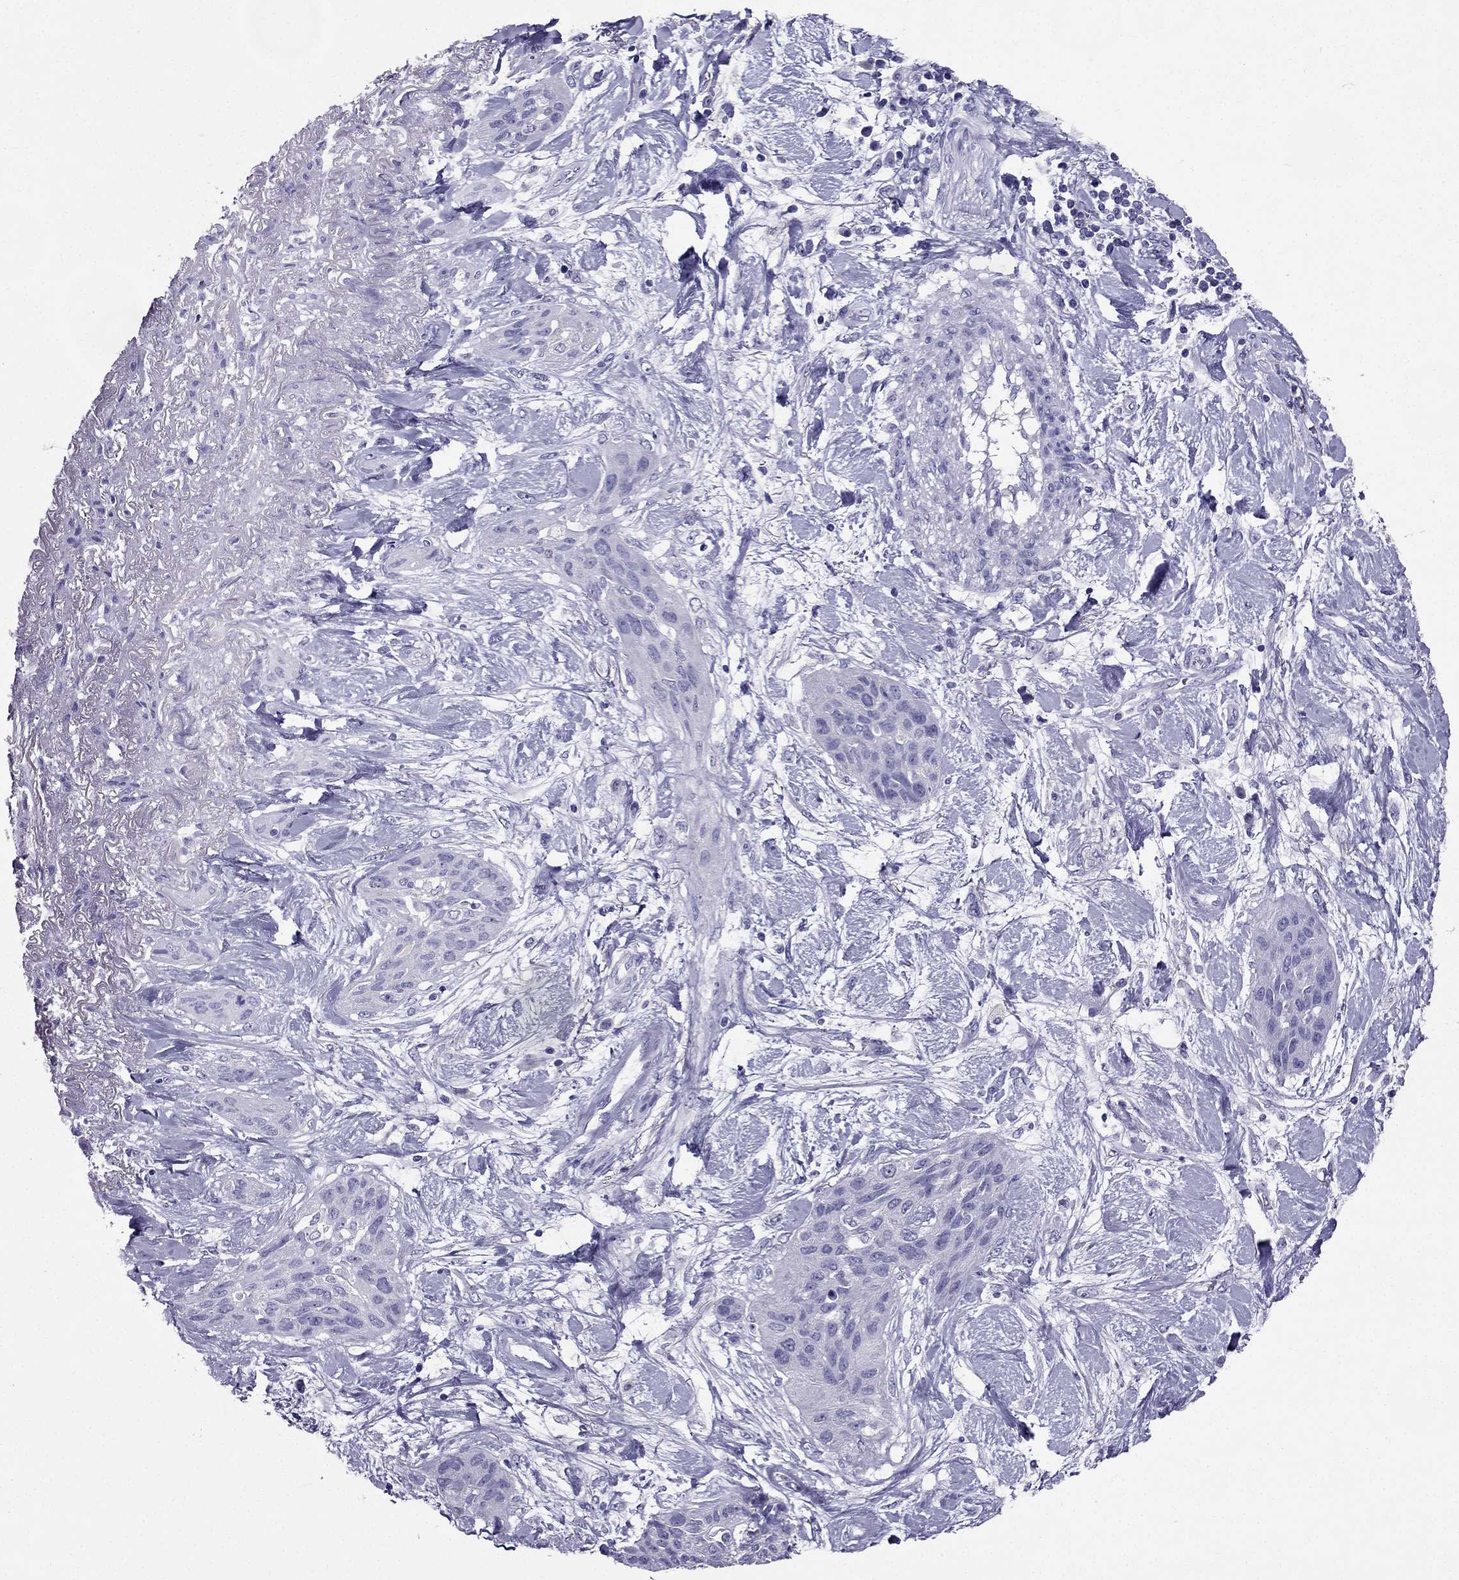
{"staining": {"intensity": "negative", "quantity": "none", "location": "none"}, "tissue": "lung cancer", "cell_type": "Tumor cells", "image_type": "cancer", "snomed": [{"axis": "morphology", "description": "Squamous cell carcinoma, NOS"}, {"axis": "topography", "description": "Lung"}], "caption": "There is no significant positivity in tumor cells of lung cancer (squamous cell carcinoma).", "gene": "ZNF541", "patient": {"sex": "female", "age": 70}}